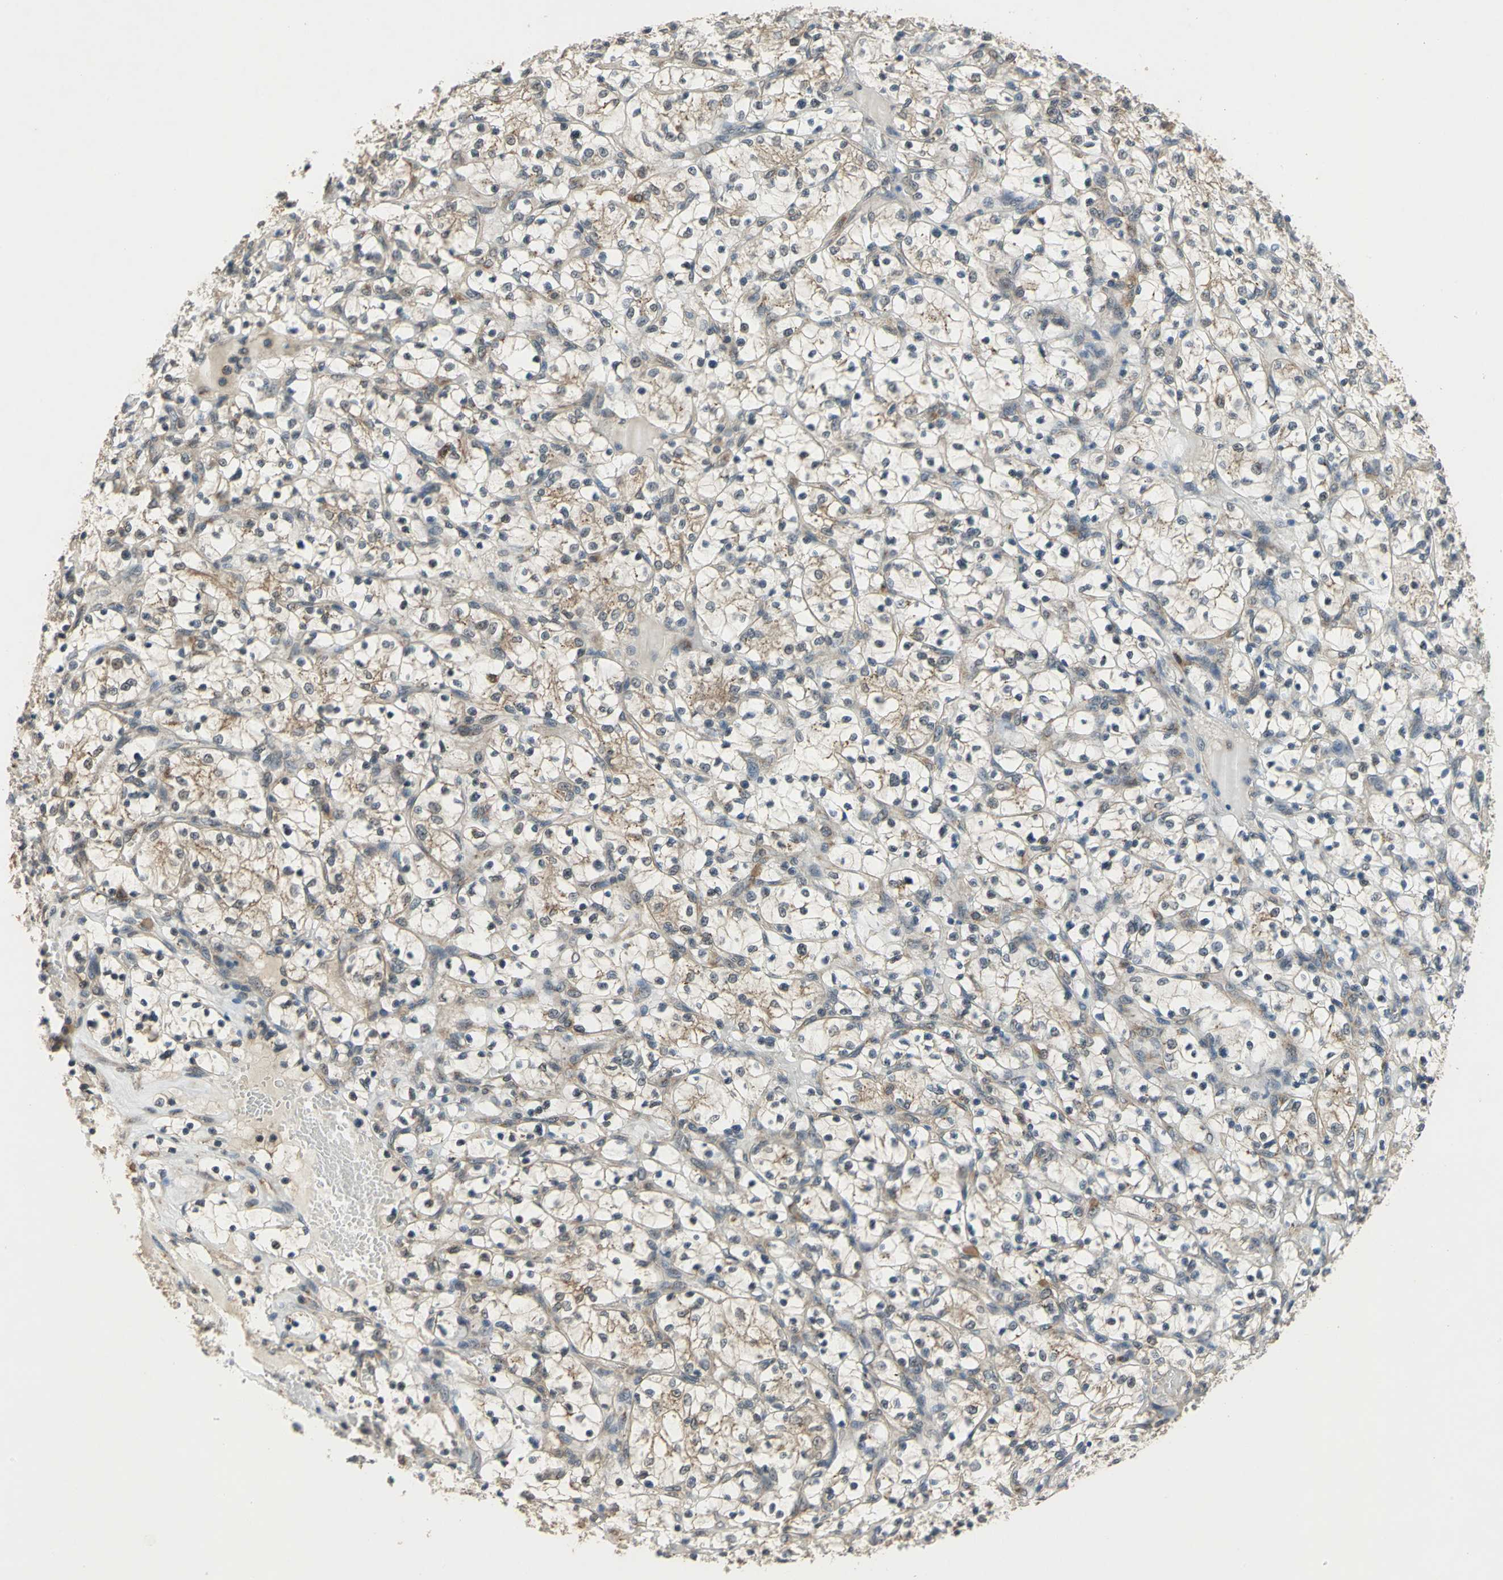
{"staining": {"intensity": "moderate", "quantity": ">75%", "location": "cytoplasmic/membranous,nuclear"}, "tissue": "renal cancer", "cell_type": "Tumor cells", "image_type": "cancer", "snomed": [{"axis": "morphology", "description": "Adenocarcinoma, NOS"}, {"axis": "topography", "description": "Kidney"}], "caption": "Human renal cancer (adenocarcinoma) stained with a brown dye exhibits moderate cytoplasmic/membranous and nuclear positive staining in about >75% of tumor cells.", "gene": "NFKBIE", "patient": {"sex": "female", "age": 69}}